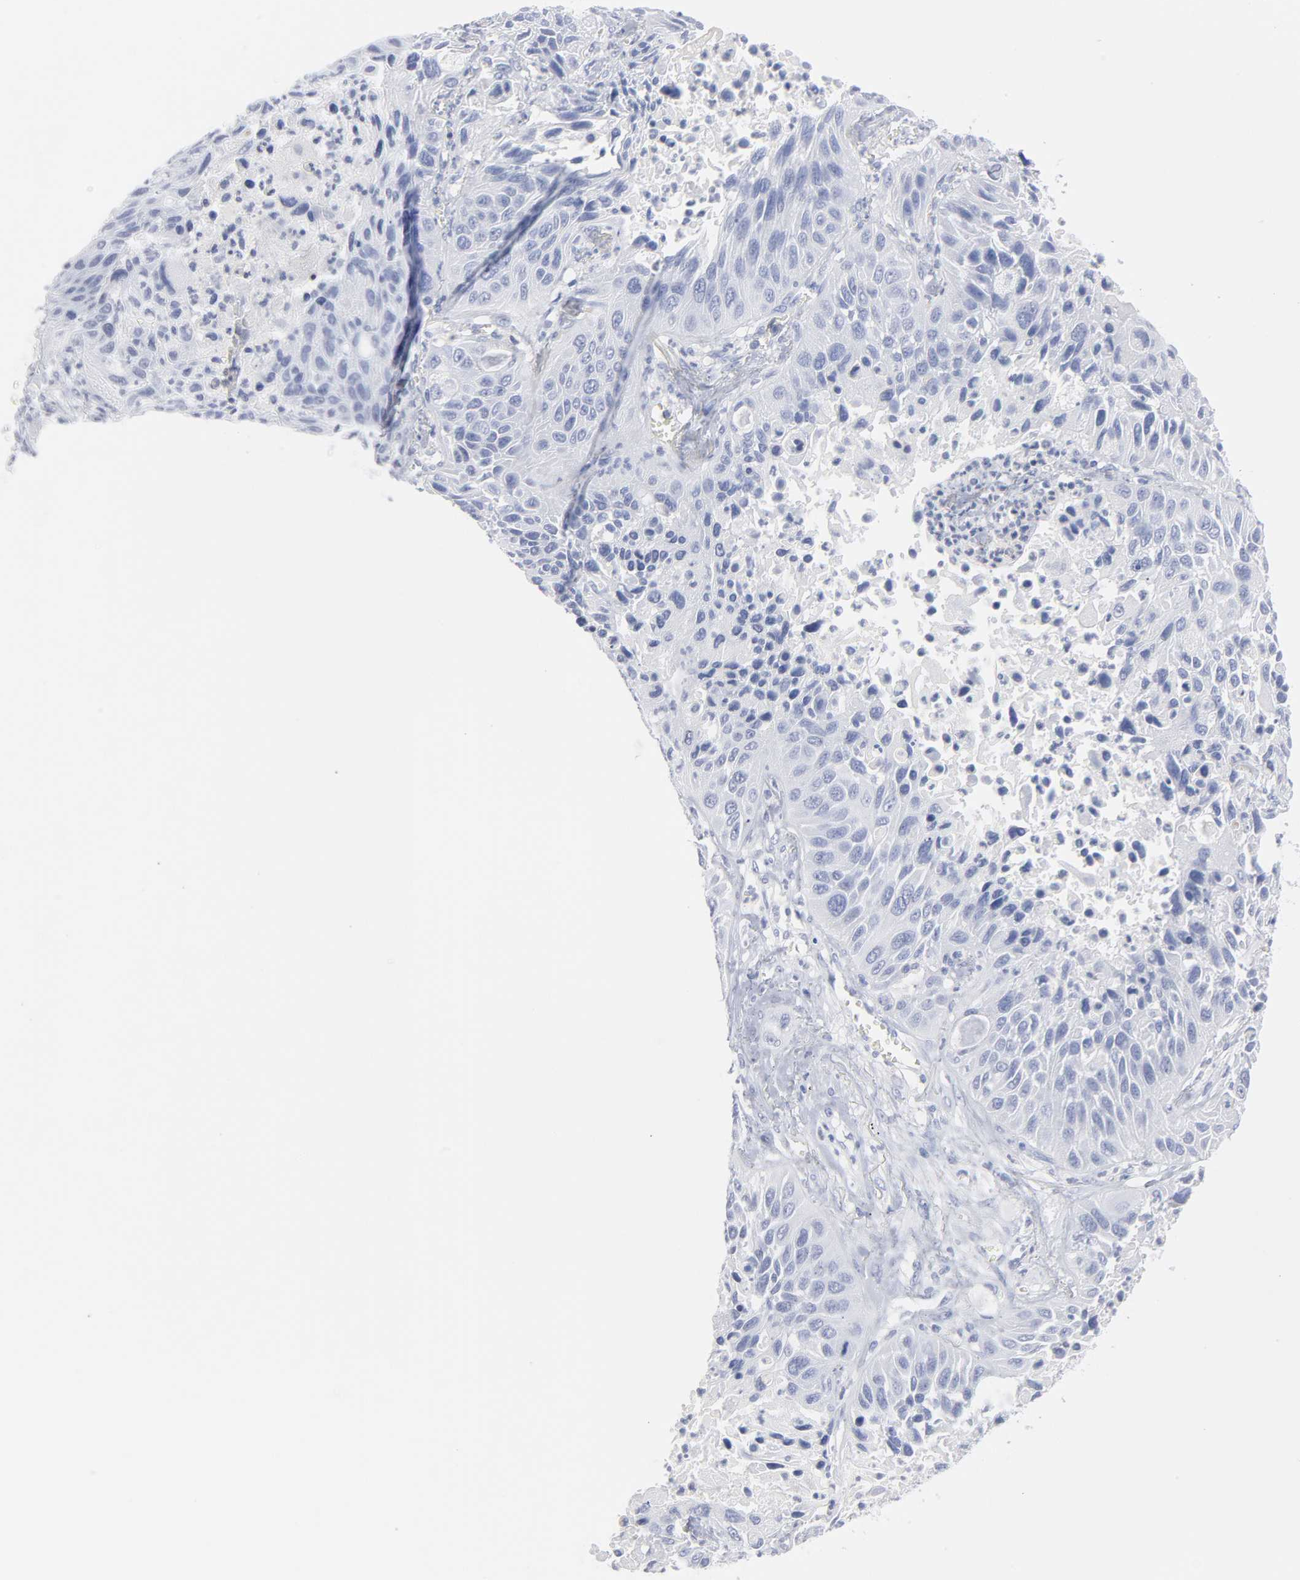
{"staining": {"intensity": "negative", "quantity": "none", "location": "none"}, "tissue": "lung cancer", "cell_type": "Tumor cells", "image_type": "cancer", "snomed": [{"axis": "morphology", "description": "Squamous cell carcinoma, NOS"}, {"axis": "topography", "description": "Lung"}], "caption": "Lung cancer was stained to show a protein in brown. There is no significant expression in tumor cells.", "gene": "P2RY8", "patient": {"sex": "female", "age": 76}}